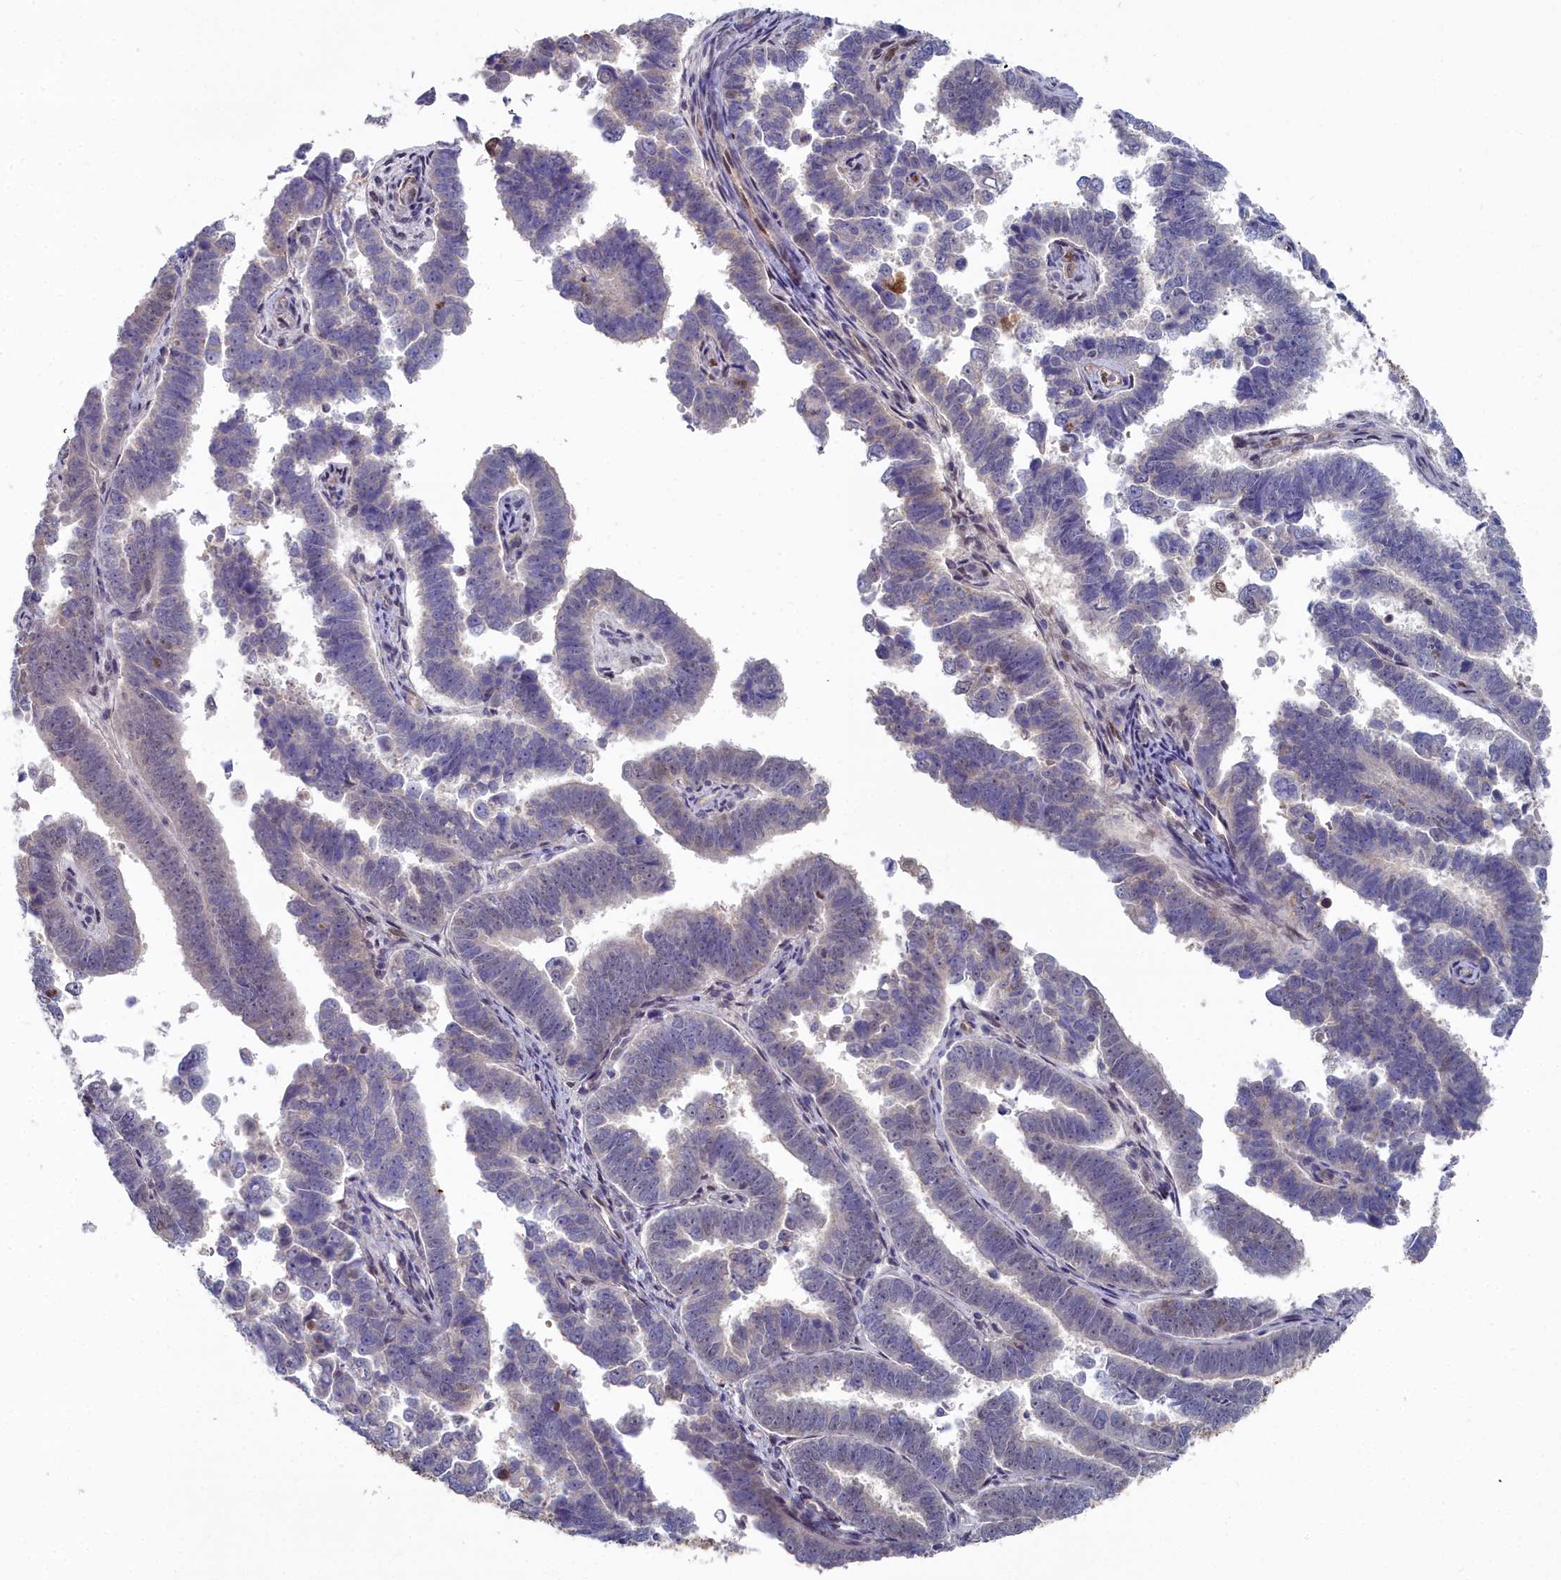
{"staining": {"intensity": "negative", "quantity": "none", "location": "none"}, "tissue": "endometrial cancer", "cell_type": "Tumor cells", "image_type": "cancer", "snomed": [{"axis": "morphology", "description": "Adenocarcinoma, NOS"}, {"axis": "topography", "description": "Endometrium"}], "caption": "This is an immunohistochemistry image of human adenocarcinoma (endometrial). There is no positivity in tumor cells.", "gene": "RPS27A", "patient": {"sex": "female", "age": 75}}